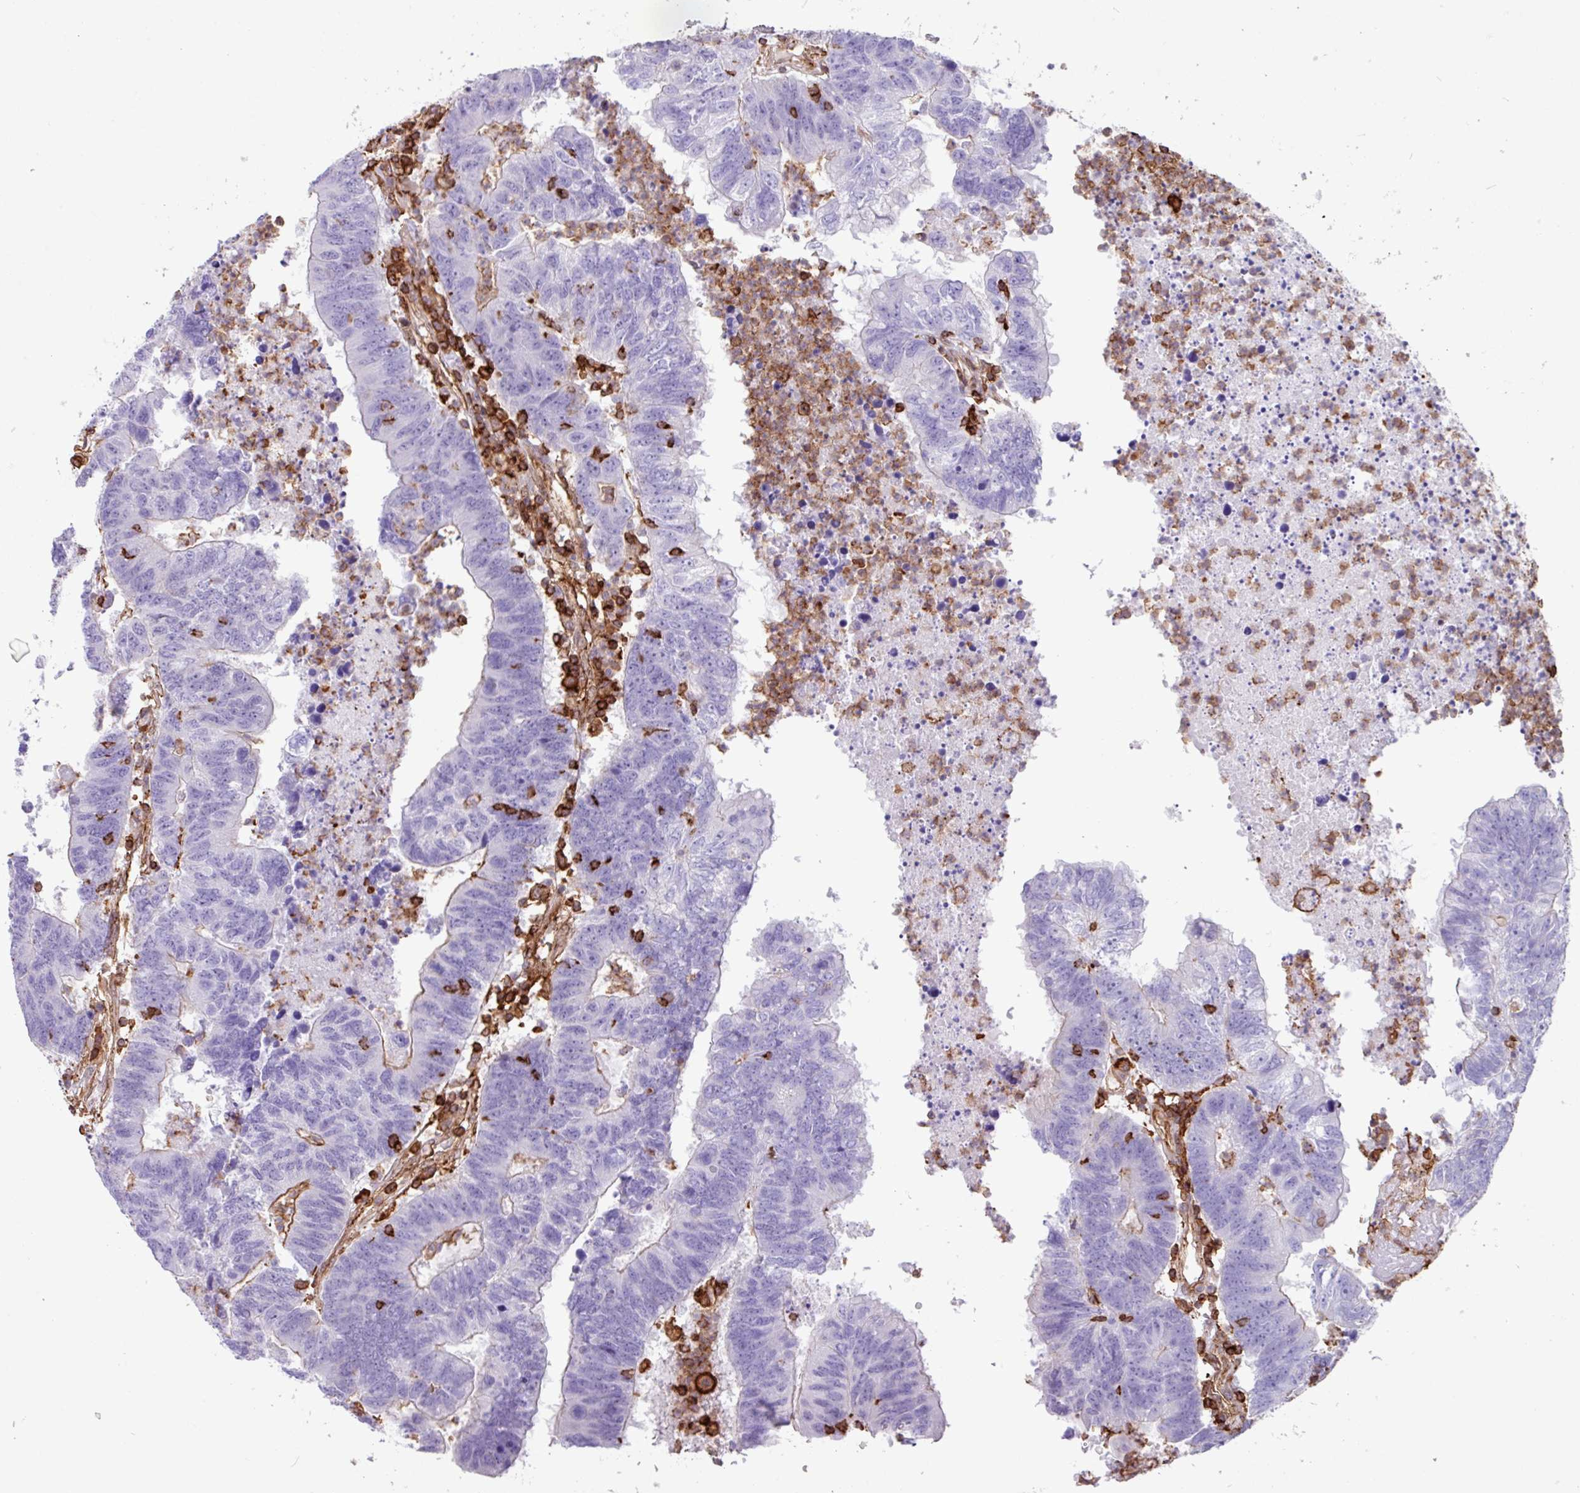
{"staining": {"intensity": "negative", "quantity": "none", "location": "none"}, "tissue": "colorectal cancer", "cell_type": "Tumor cells", "image_type": "cancer", "snomed": [{"axis": "morphology", "description": "Adenocarcinoma, NOS"}, {"axis": "topography", "description": "Colon"}], "caption": "Immunohistochemical staining of human colorectal cancer (adenocarcinoma) demonstrates no significant expression in tumor cells.", "gene": "PPP1R18", "patient": {"sex": "female", "age": 48}}